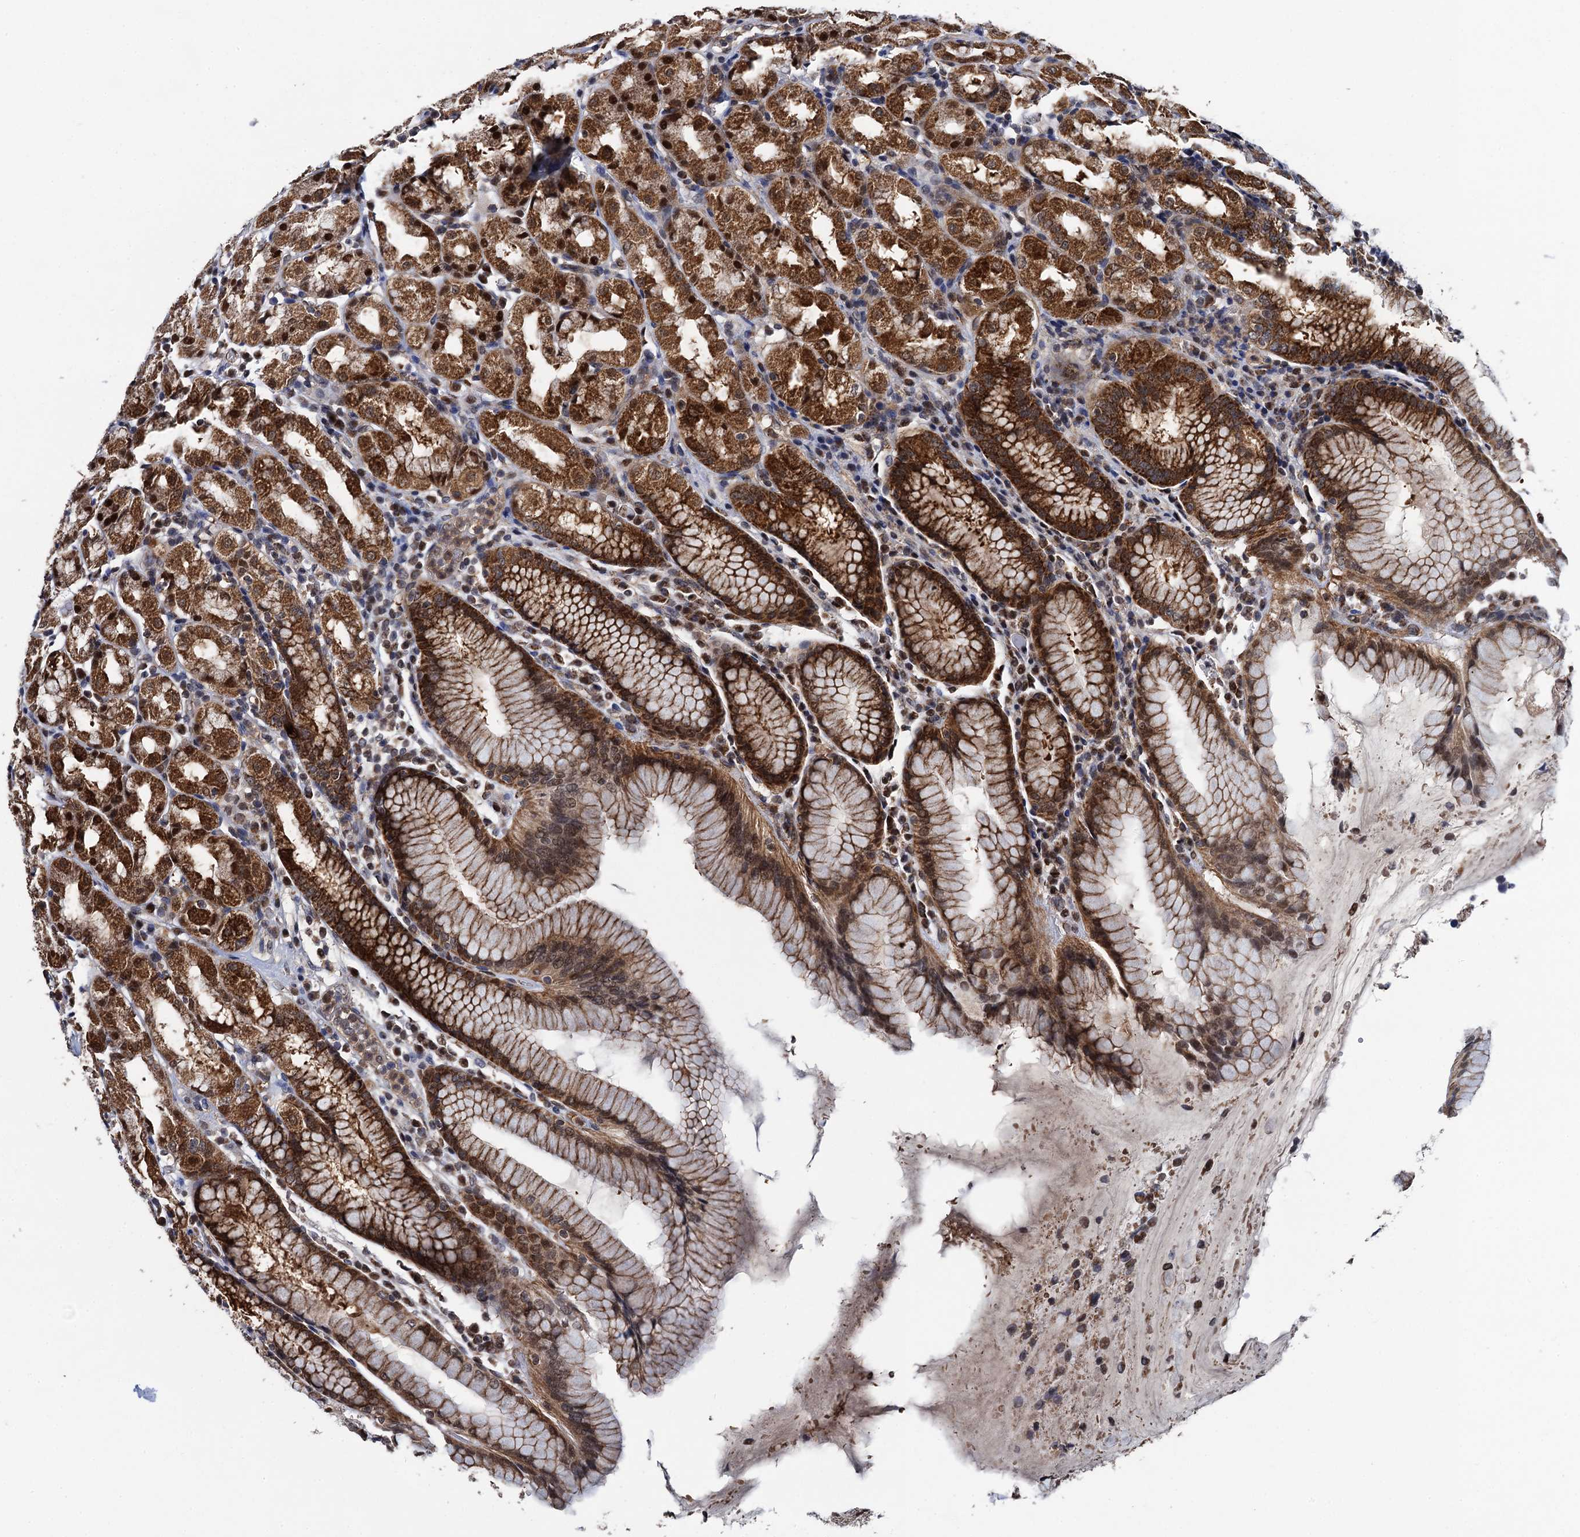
{"staining": {"intensity": "strong", "quantity": ">75%", "location": "cytoplasmic/membranous,nuclear"}, "tissue": "stomach", "cell_type": "Glandular cells", "image_type": "normal", "snomed": [{"axis": "morphology", "description": "Normal tissue, NOS"}, {"axis": "topography", "description": "Stomach, lower"}], "caption": "Immunohistochemistry (IHC) image of benign stomach: stomach stained using IHC exhibits high levels of strong protein expression localized specifically in the cytoplasmic/membranous,nuclear of glandular cells, appearing as a cytoplasmic/membranous,nuclear brown color.", "gene": "PTCD3", "patient": {"sex": "female", "age": 56}}